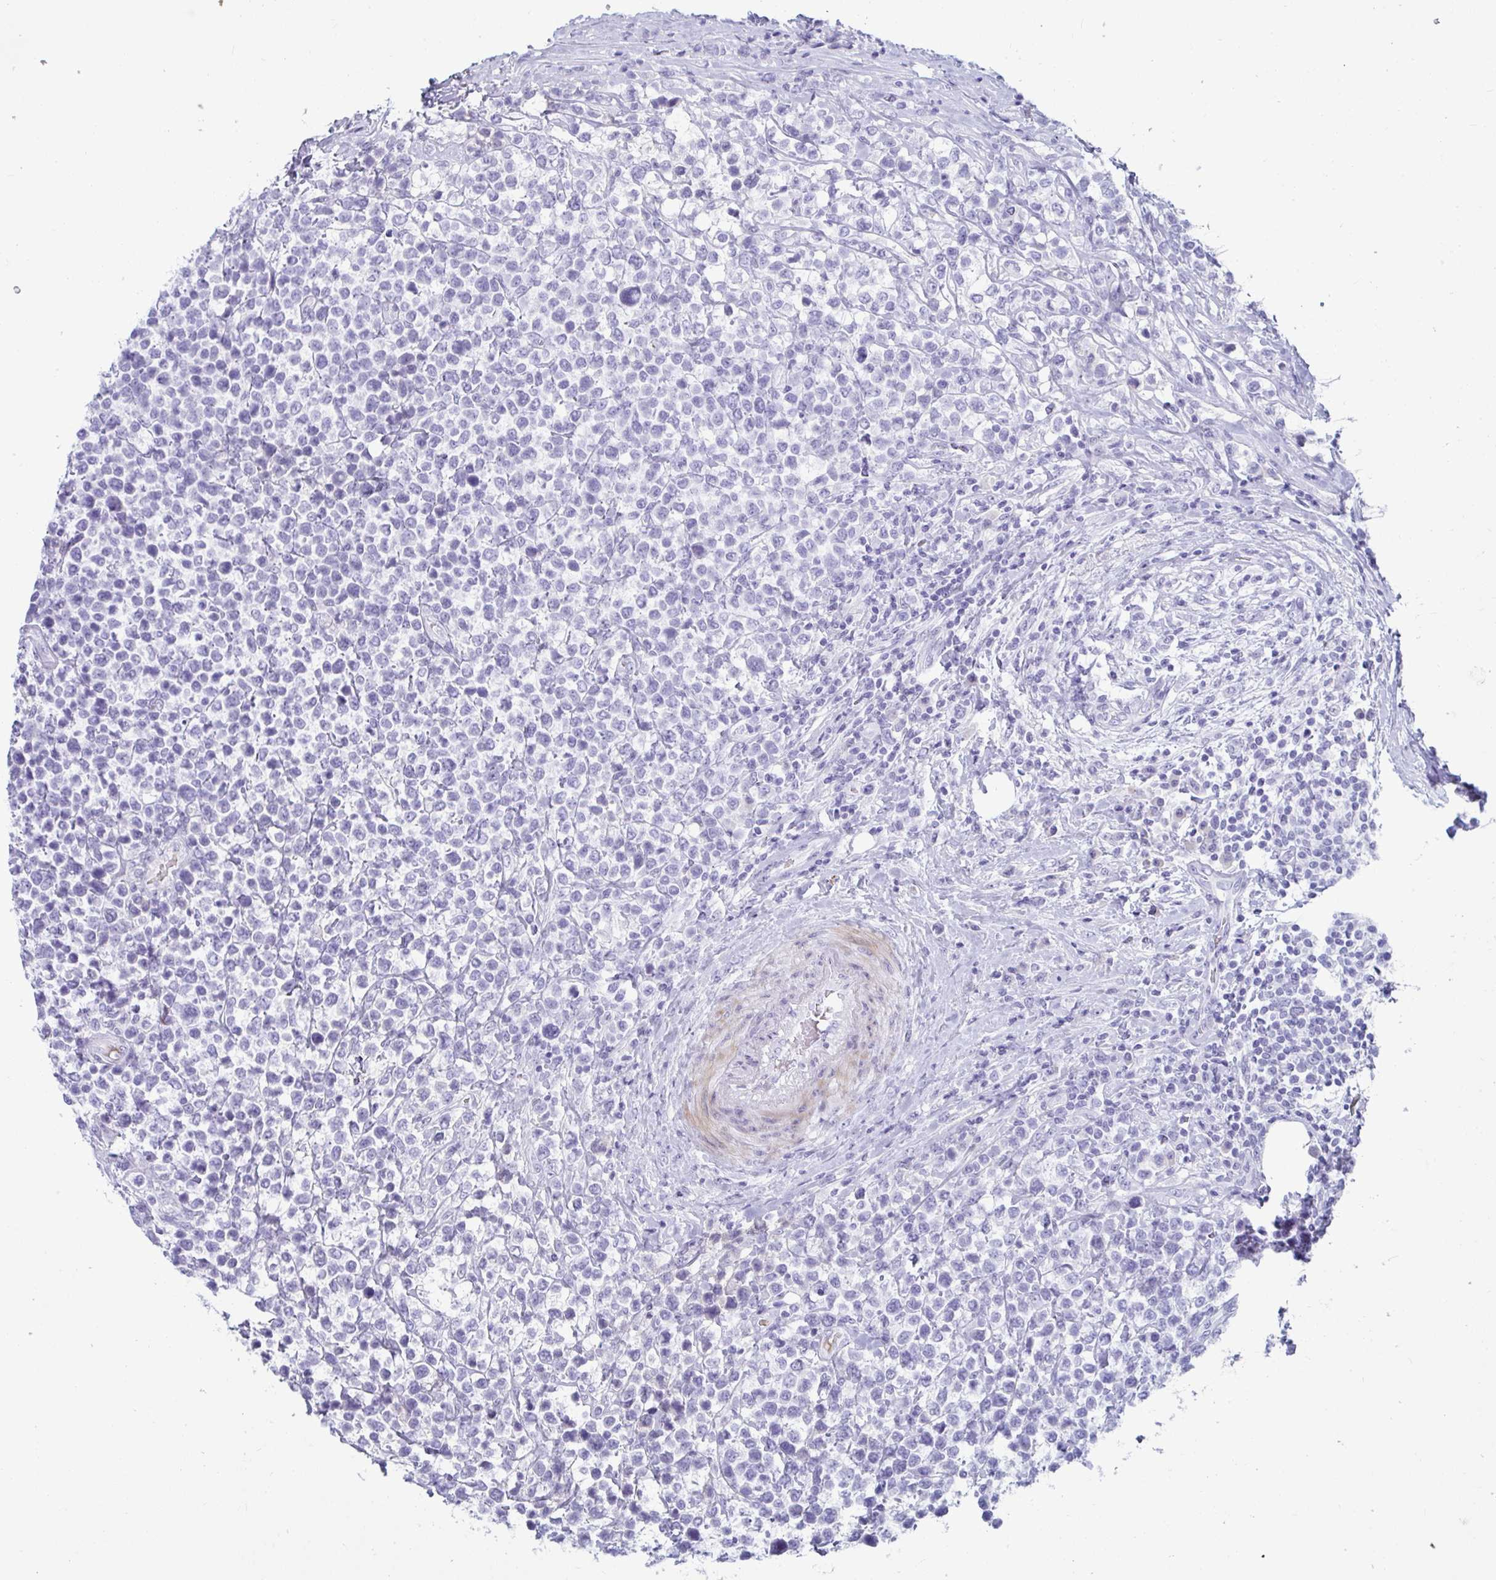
{"staining": {"intensity": "negative", "quantity": "none", "location": "none"}, "tissue": "lymphoma", "cell_type": "Tumor cells", "image_type": "cancer", "snomed": [{"axis": "morphology", "description": "Malignant lymphoma, non-Hodgkin's type, High grade"}, {"axis": "topography", "description": "Soft tissue"}], "caption": "The immunohistochemistry histopathology image has no significant expression in tumor cells of lymphoma tissue.", "gene": "NPY", "patient": {"sex": "female", "age": 56}}